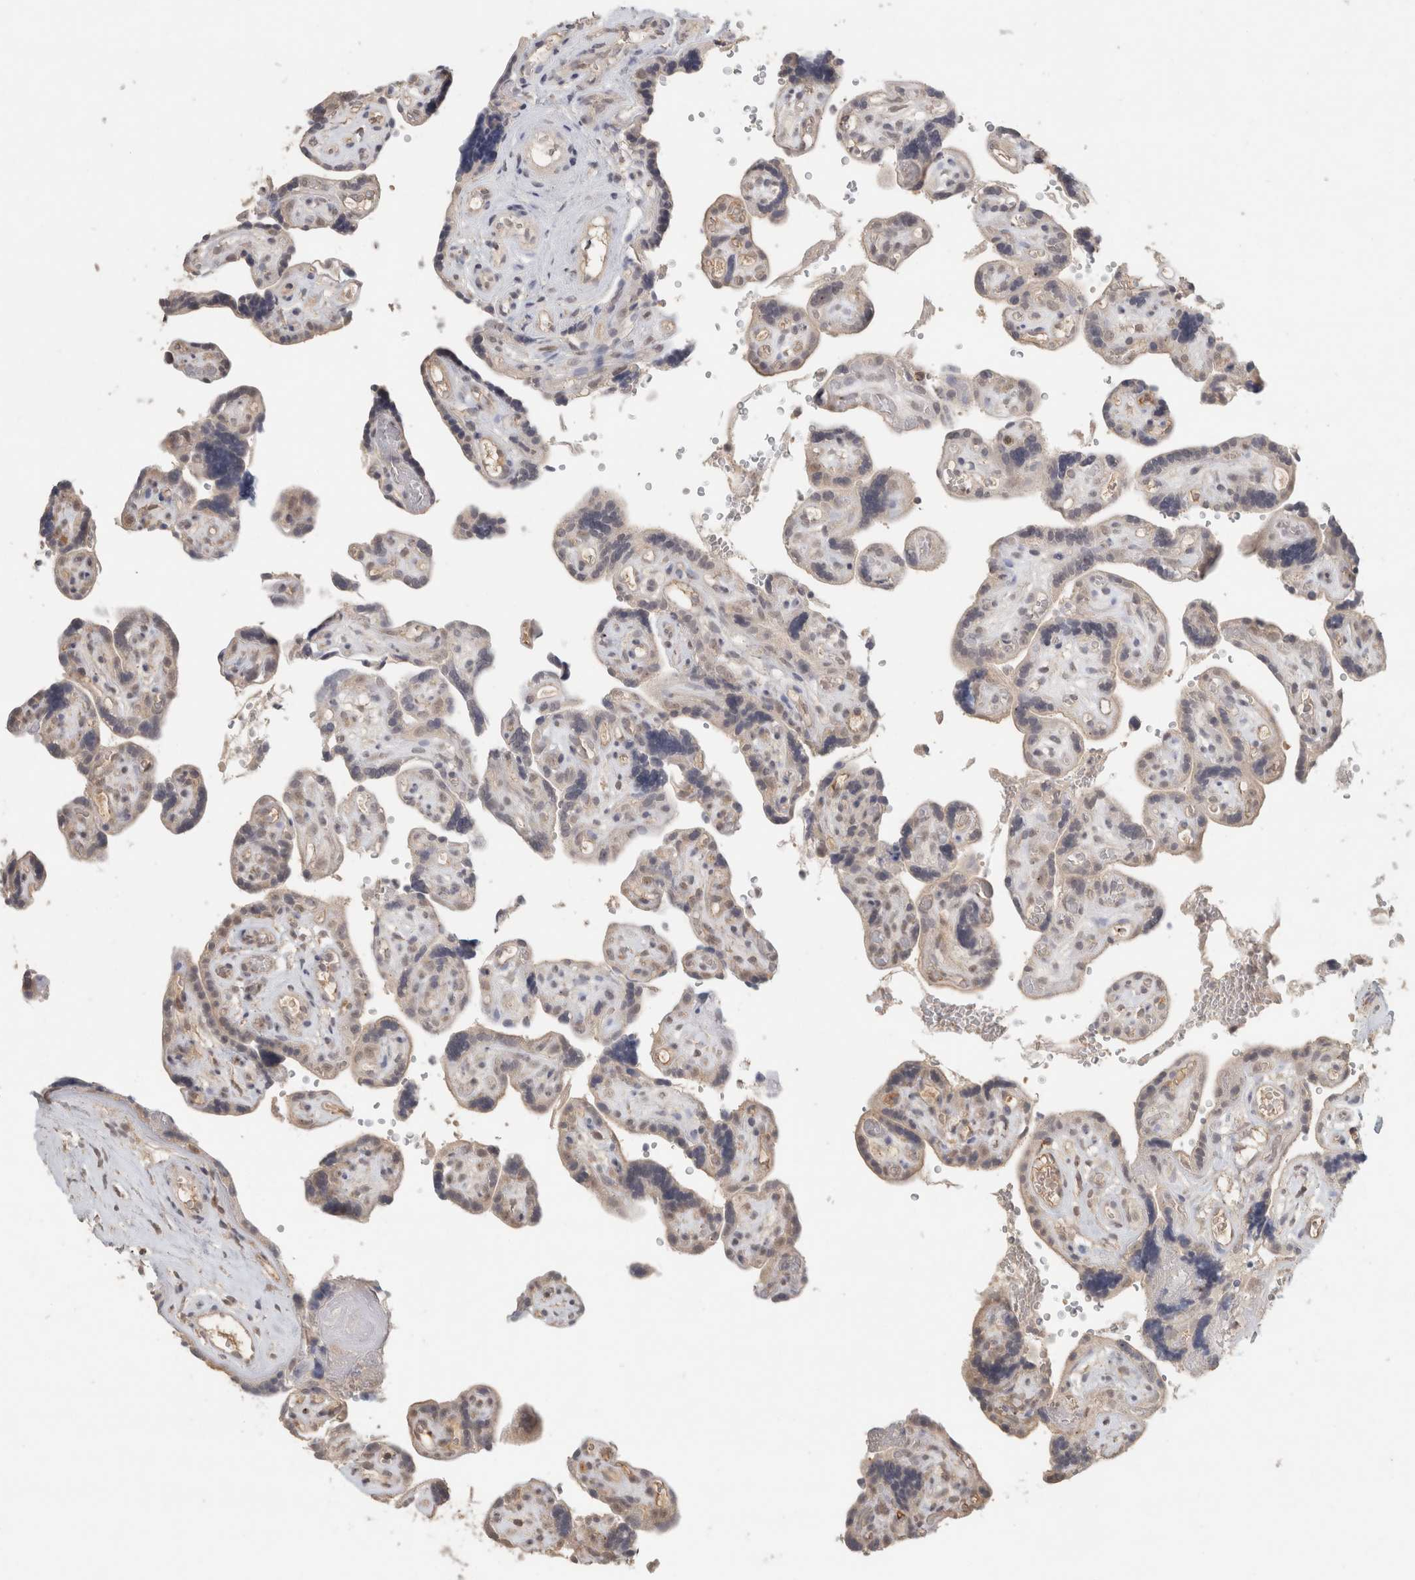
{"staining": {"intensity": "weak", "quantity": ">75%", "location": "nuclear"}, "tissue": "placenta", "cell_type": "Decidual cells", "image_type": "normal", "snomed": [{"axis": "morphology", "description": "Normal tissue, NOS"}, {"axis": "topography", "description": "Placenta"}], "caption": "Immunohistochemistry (IHC) of unremarkable placenta demonstrates low levels of weak nuclear positivity in about >75% of decidual cells. Nuclei are stained in blue.", "gene": "TRAT1", "patient": {"sex": "female", "age": 30}}